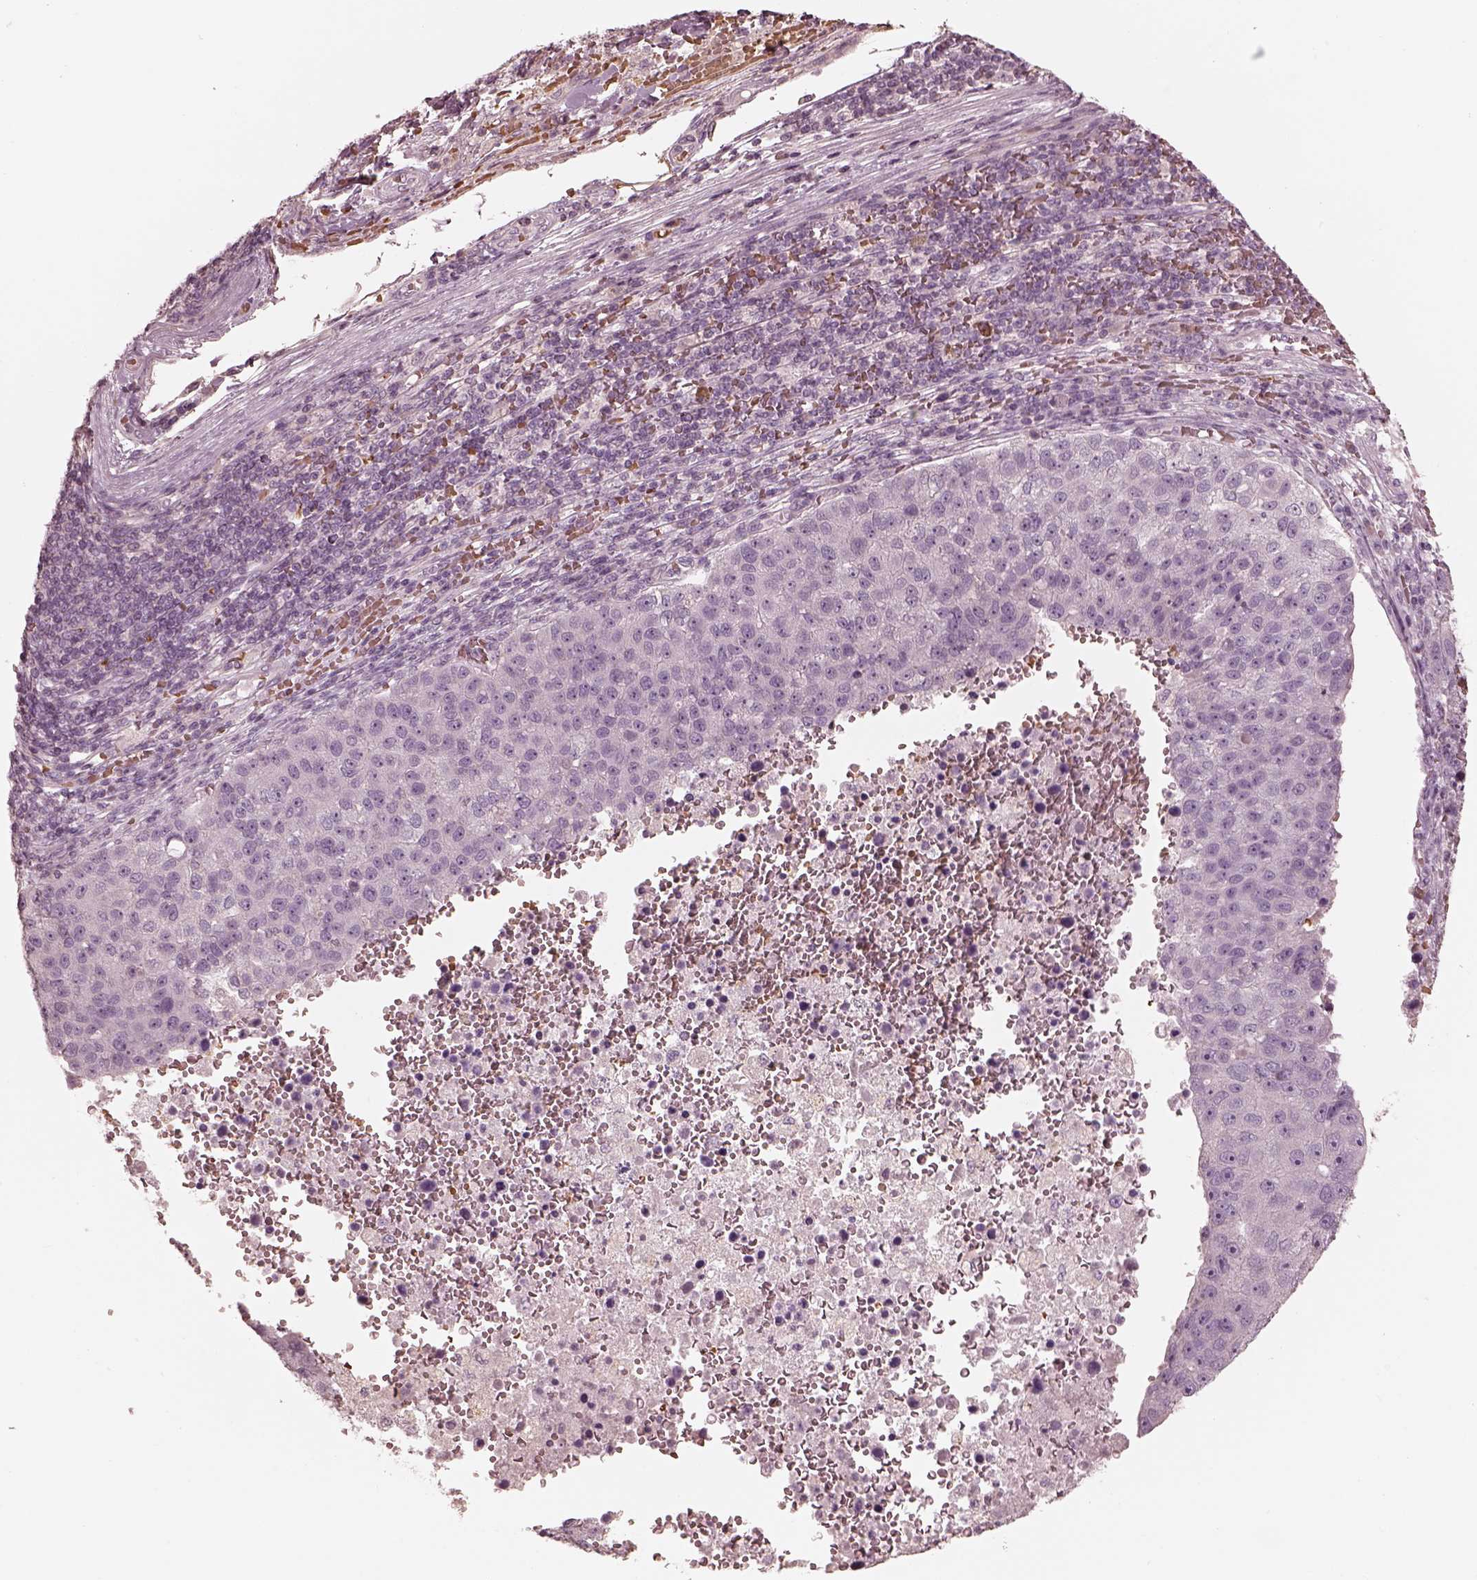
{"staining": {"intensity": "negative", "quantity": "none", "location": "none"}, "tissue": "pancreatic cancer", "cell_type": "Tumor cells", "image_type": "cancer", "snomed": [{"axis": "morphology", "description": "Adenocarcinoma, NOS"}, {"axis": "topography", "description": "Pancreas"}], "caption": "Immunohistochemical staining of pancreatic adenocarcinoma demonstrates no significant positivity in tumor cells.", "gene": "ANKLE1", "patient": {"sex": "female", "age": 61}}